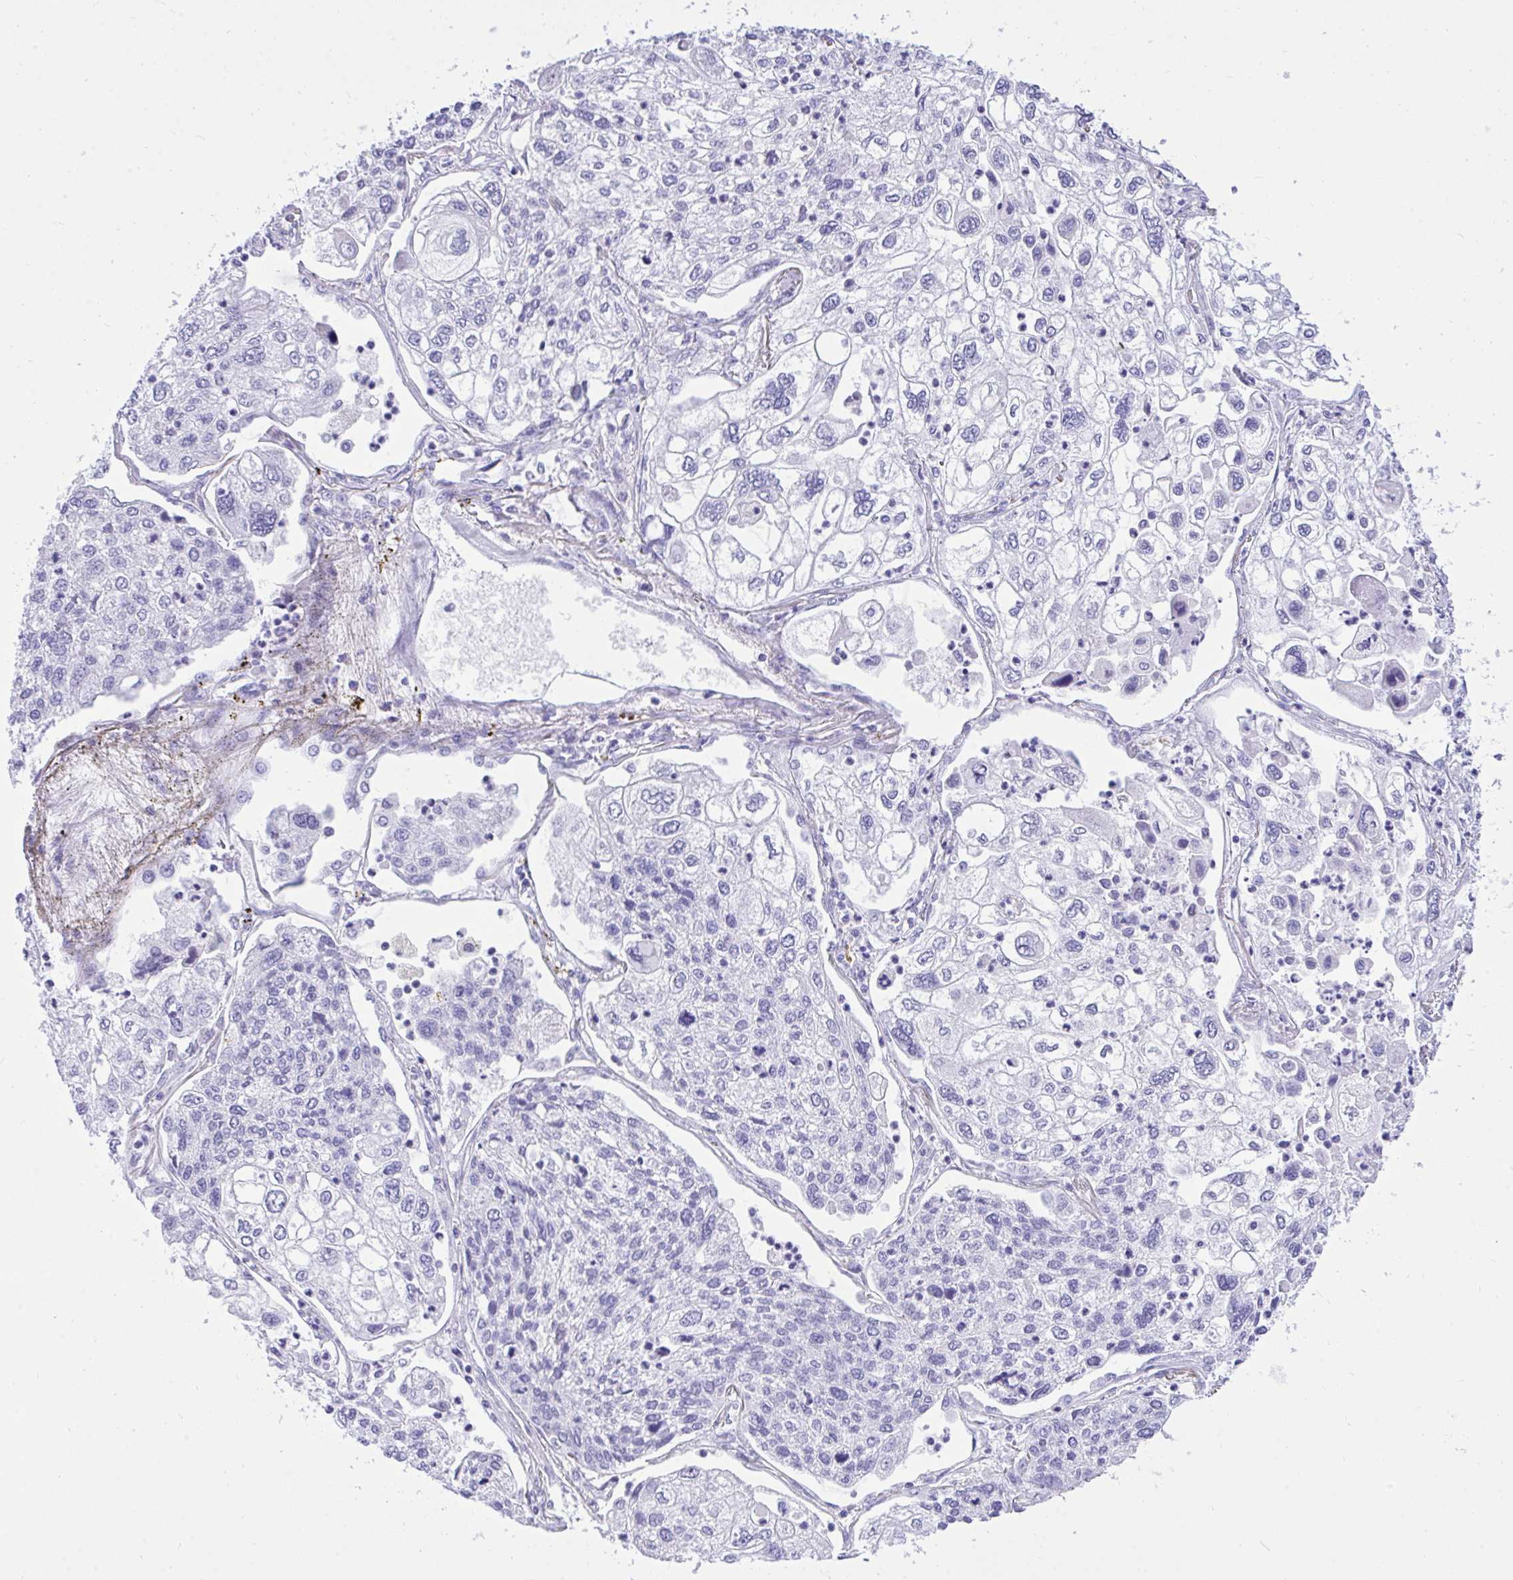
{"staining": {"intensity": "negative", "quantity": "none", "location": "none"}, "tissue": "lung cancer", "cell_type": "Tumor cells", "image_type": "cancer", "snomed": [{"axis": "morphology", "description": "Squamous cell carcinoma, NOS"}, {"axis": "topography", "description": "Lung"}], "caption": "An image of lung cancer (squamous cell carcinoma) stained for a protein shows no brown staining in tumor cells. Brightfield microscopy of IHC stained with DAB (3,3'-diaminobenzidine) (brown) and hematoxylin (blue), captured at high magnification.", "gene": "TLN2", "patient": {"sex": "male", "age": 74}}